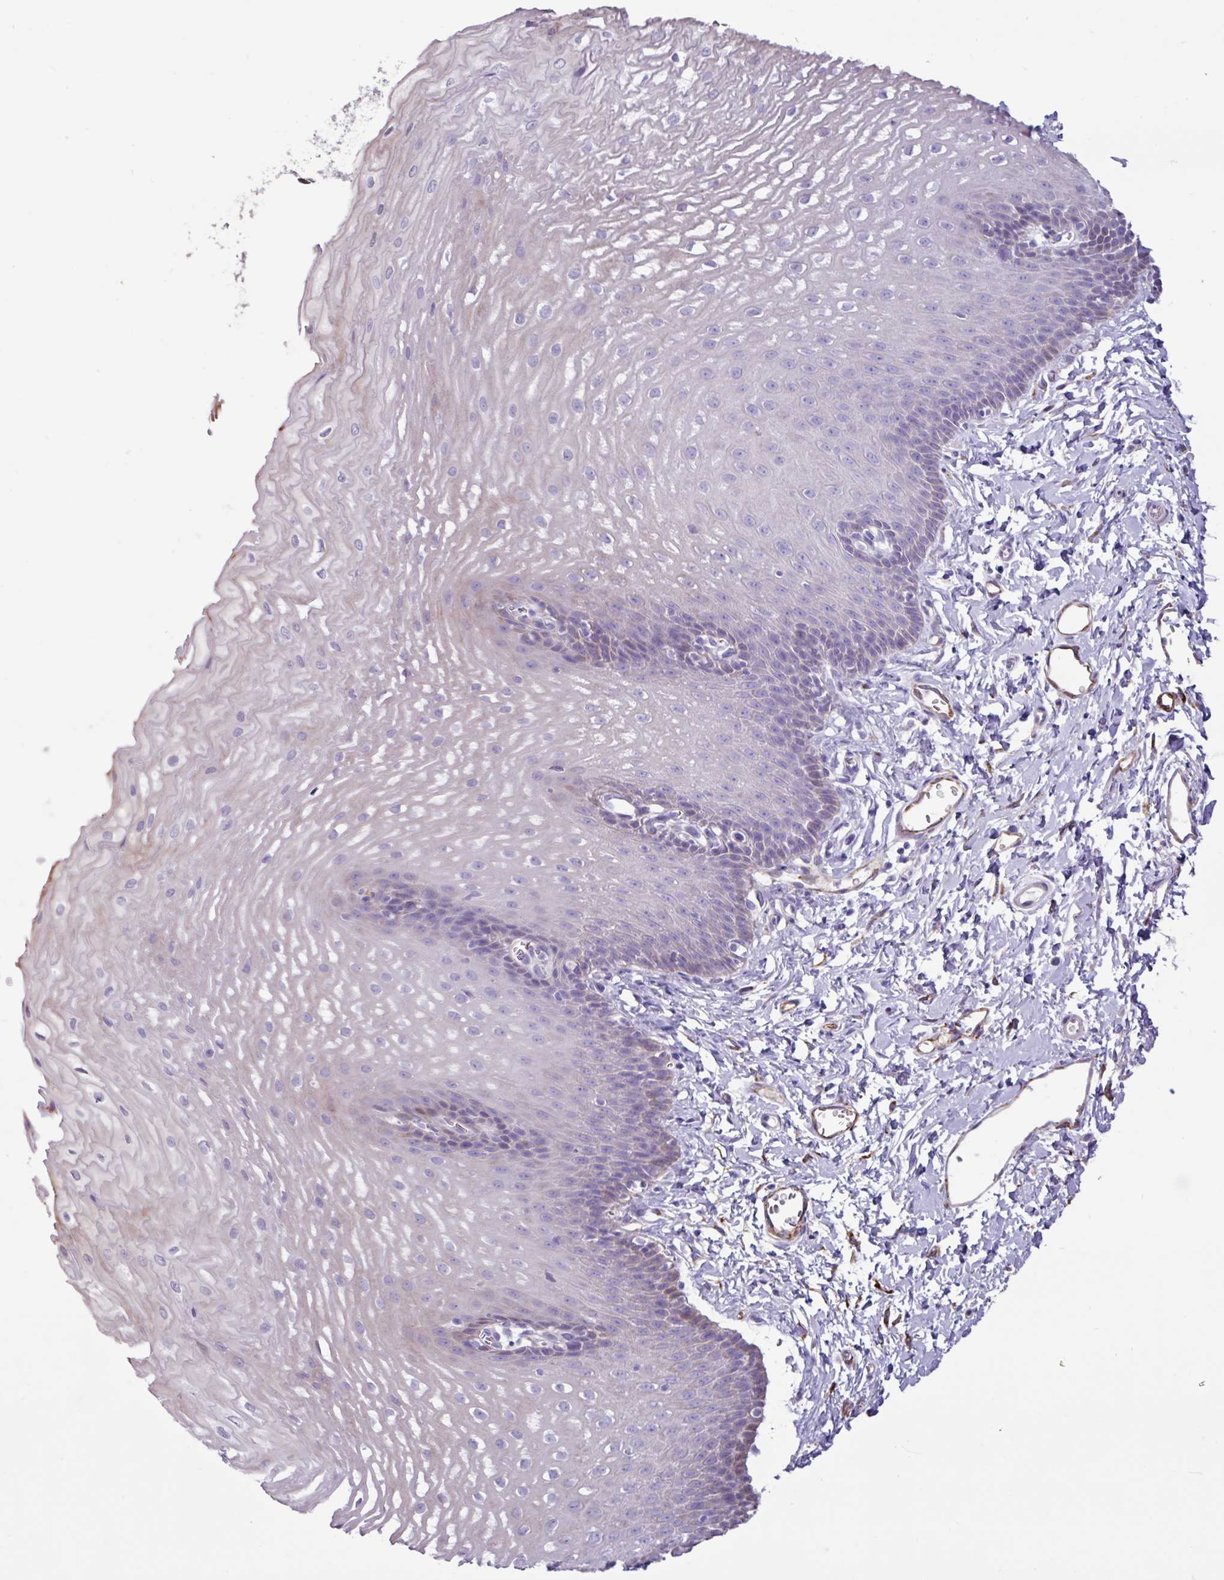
{"staining": {"intensity": "weak", "quantity": "<25%", "location": "cytoplasmic/membranous"}, "tissue": "esophagus", "cell_type": "Squamous epithelial cells", "image_type": "normal", "snomed": [{"axis": "morphology", "description": "Normal tissue, NOS"}, {"axis": "topography", "description": "Esophagus"}], "caption": "Esophagus stained for a protein using immunohistochemistry (IHC) reveals no expression squamous epithelial cells.", "gene": "PPP1R35", "patient": {"sex": "male", "age": 70}}